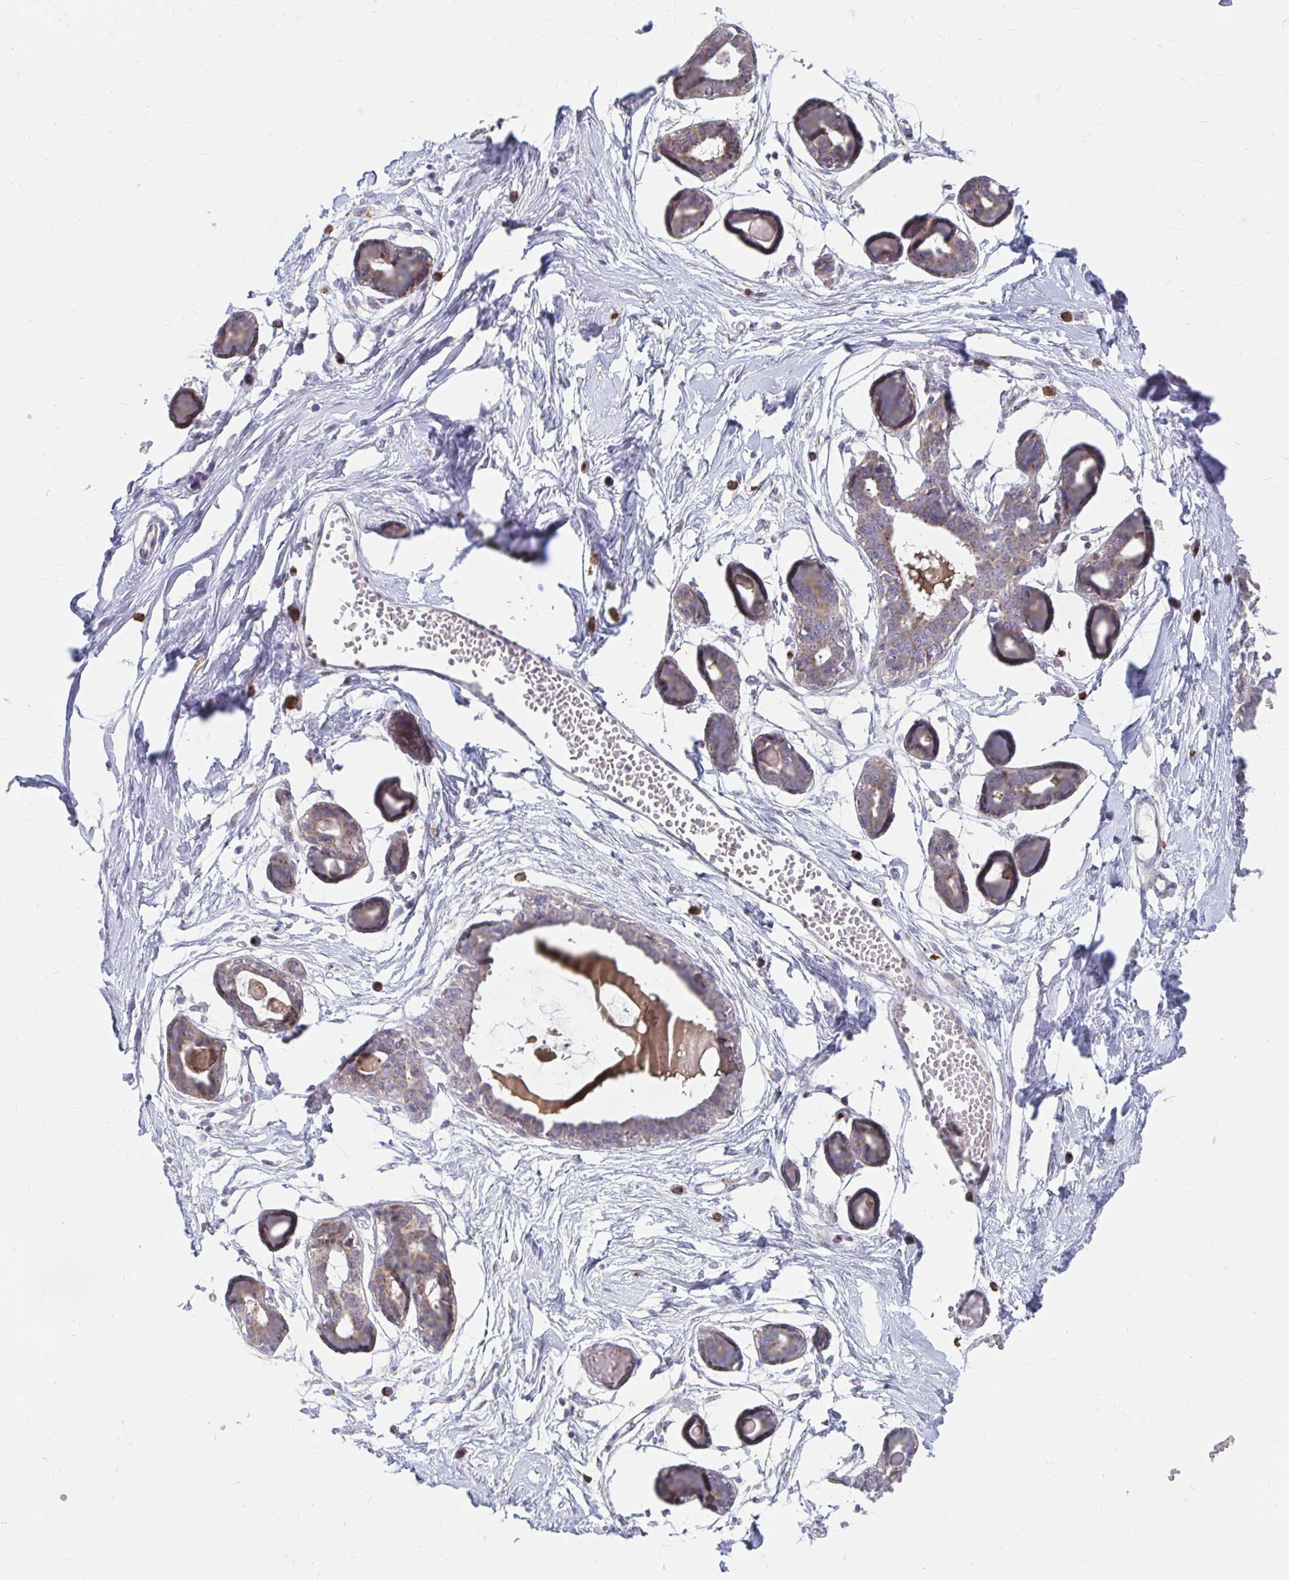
{"staining": {"intensity": "negative", "quantity": "none", "location": "none"}, "tissue": "breast", "cell_type": "Adipocytes", "image_type": "normal", "snomed": [{"axis": "morphology", "description": "Normal tissue, NOS"}, {"axis": "topography", "description": "Breast"}], "caption": "Immunohistochemistry (IHC) of normal breast exhibits no positivity in adipocytes.", "gene": "PABIR3", "patient": {"sex": "female", "age": 45}}